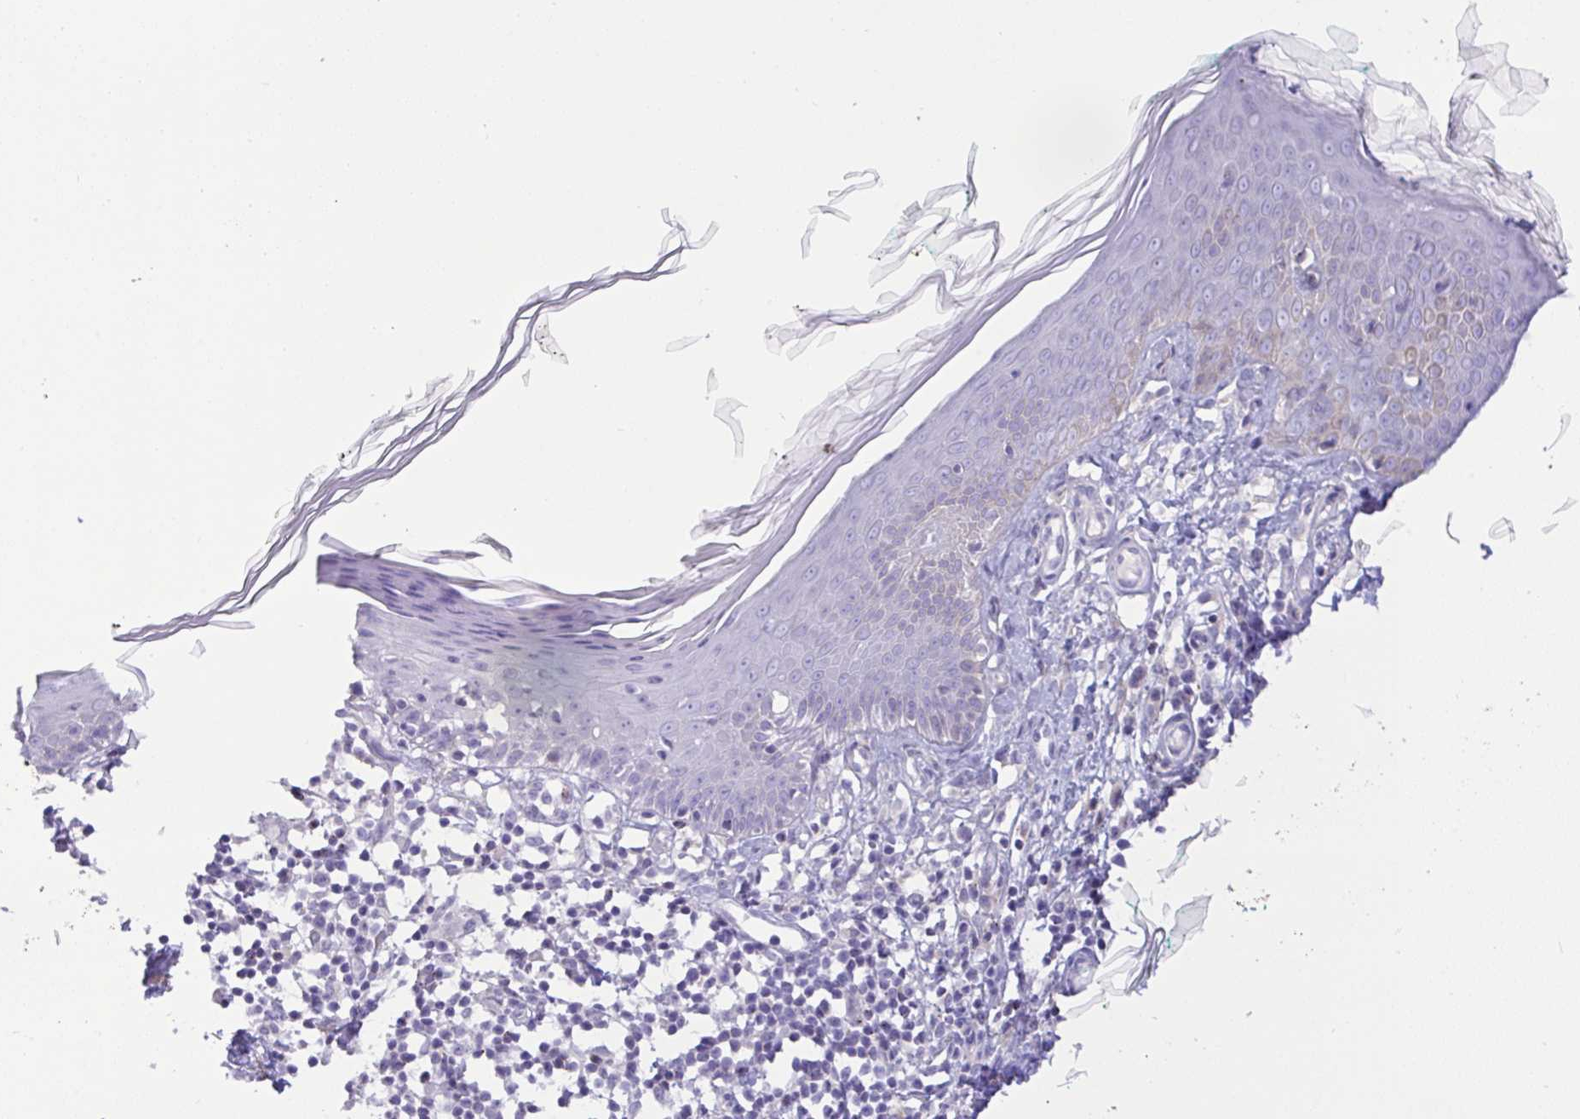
{"staining": {"intensity": "negative", "quantity": "none", "location": "none"}, "tissue": "skin", "cell_type": "Fibroblasts", "image_type": "normal", "snomed": [{"axis": "morphology", "description": "Normal tissue, NOS"}, {"axis": "topography", "description": "Skin"}, {"axis": "topography", "description": "Peripheral nerve tissue"}], "caption": "This is an immunohistochemistry photomicrograph of normal human skin. There is no positivity in fibroblasts.", "gene": "SREBF1", "patient": {"sex": "female", "age": 45}}